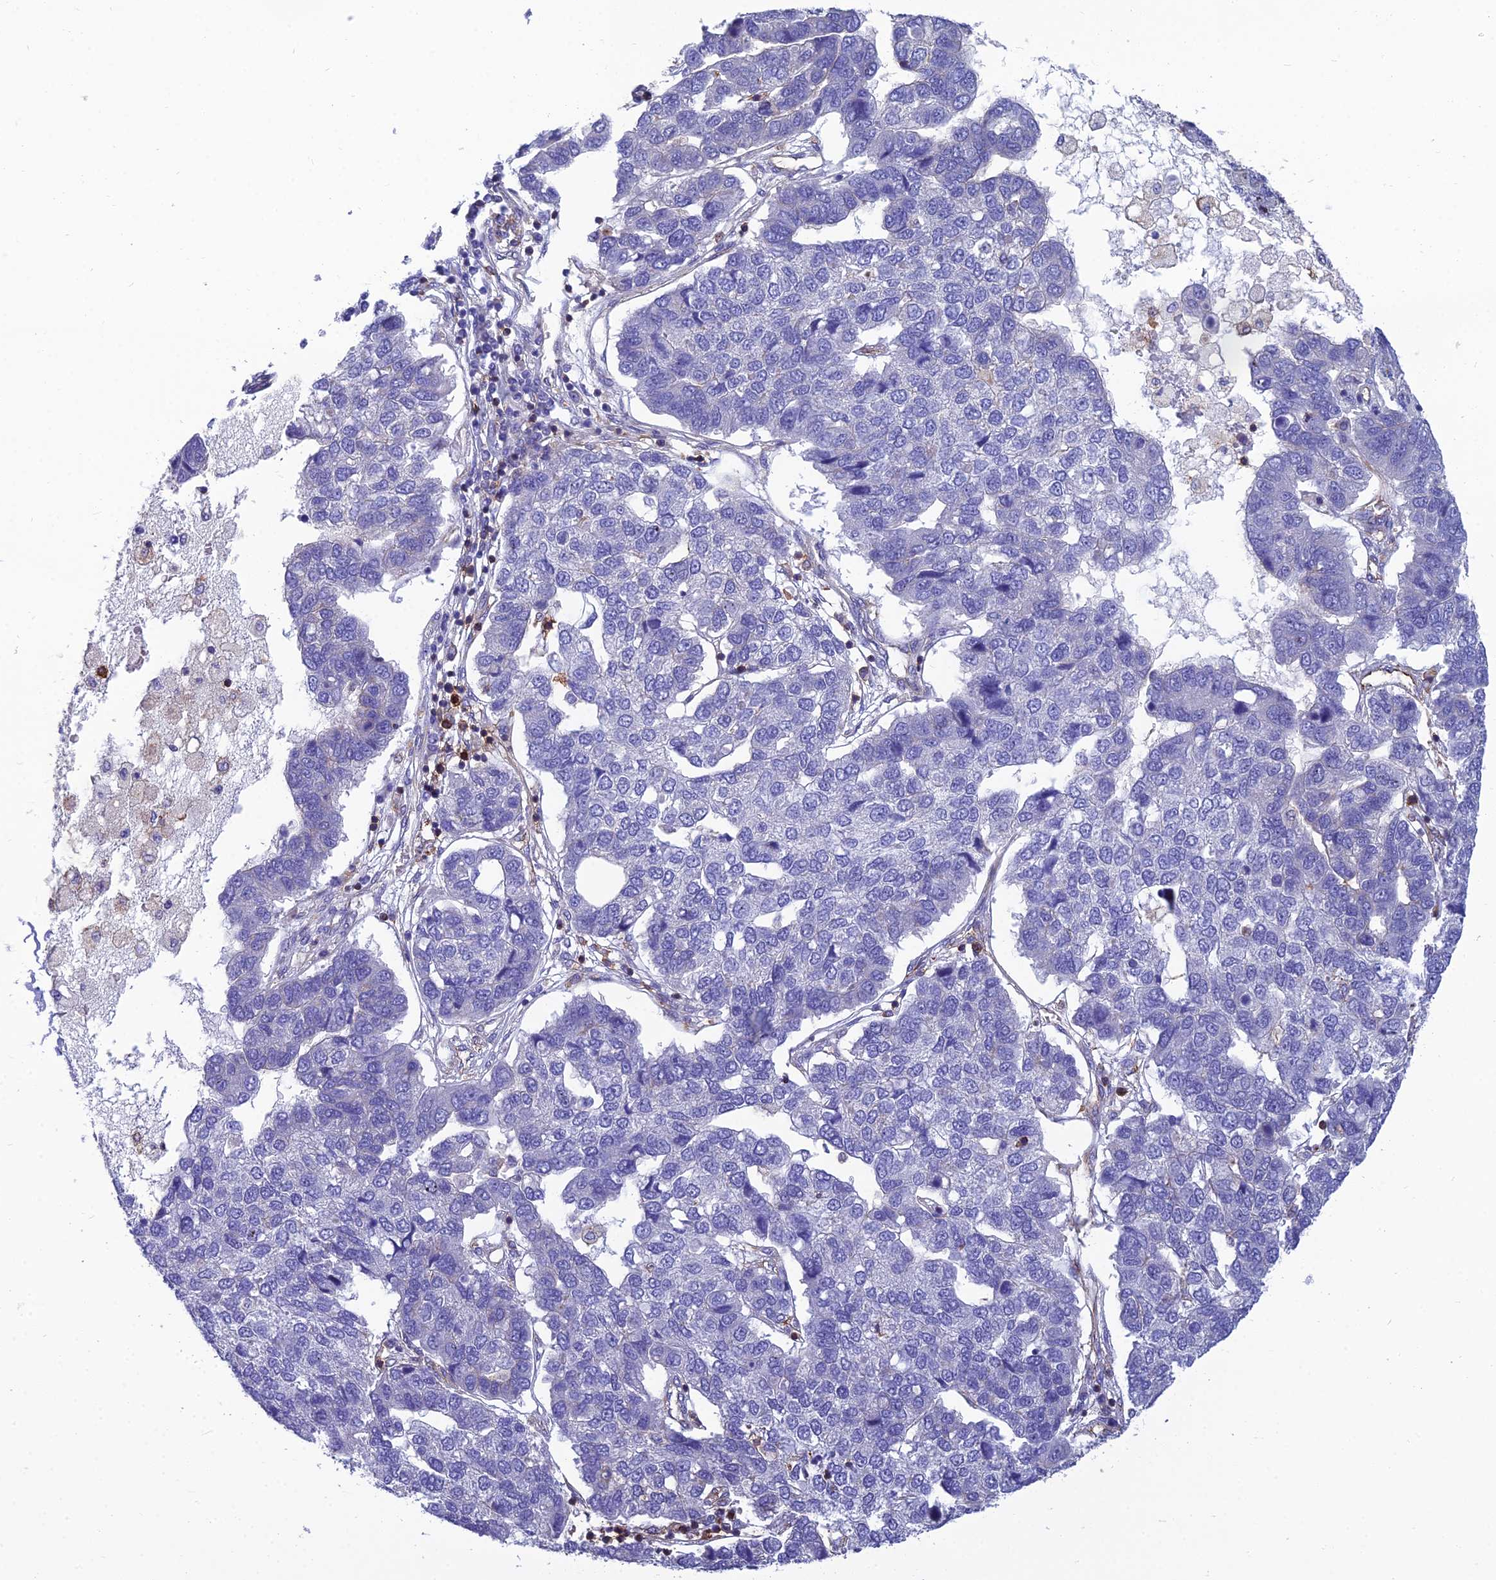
{"staining": {"intensity": "negative", "quantity": "none", "location": "none"}, "tissue": "pancreatic cancer", "cell_type": "Tumor cells", "image_type": "cancer", "snomed": [{"axis": "morphology", "description": "Adenocarcinoma, NOS"}, {"axis": "topography", "description": "Pancreas"}], "caption": "Immunohistochemistry (IHC) micrograph of neoplastic tissue: human pancreatic cancer stained with DAB (3,3'-diaminobenzidine) exhibits no significant protein expression in tumor cells. (DAB (3,3'-diaminobenzidine) immunohistochemistry (IHC), high magnification).", "gene": "PPP1R18", "patient": {"sex": "female", "age": 61}}